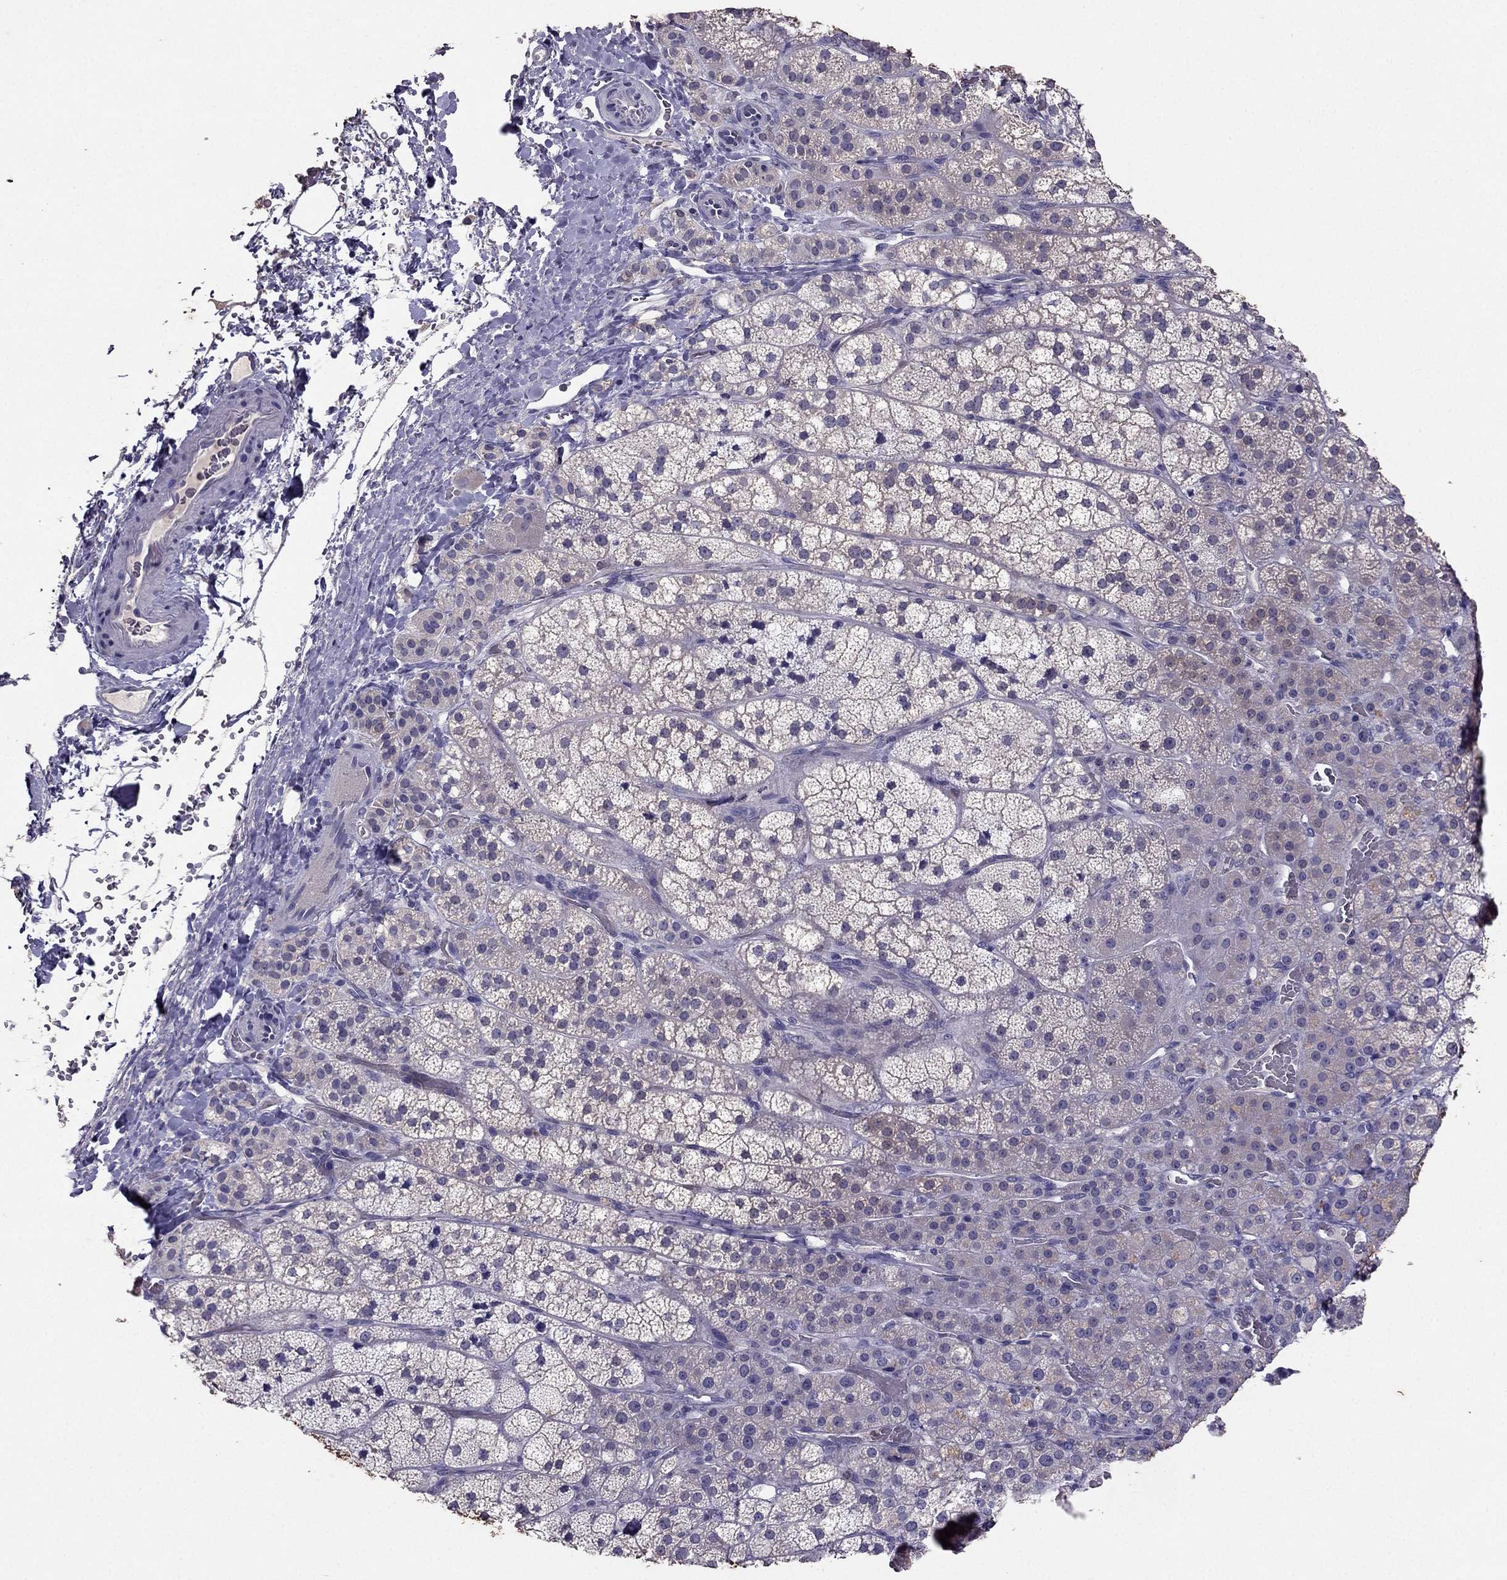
{"staining": {"intensity": "negative", "quantity": "none", "location": "none"}, "tissue": "adrenal gland", "cell_type": "Glandular cells", "image_type": "normal", "snomed": [{"axis": "morphology", "description": "Normal tissue, NOS"}, {"axis": "topography", "description": "Adrenal gland"}], "caption": "The immunohistochemistry image has no significant expression in glandular cells of adrenal gland.", "gene": "RFLNB", "patient": {"sex": "female", "age": 60}}